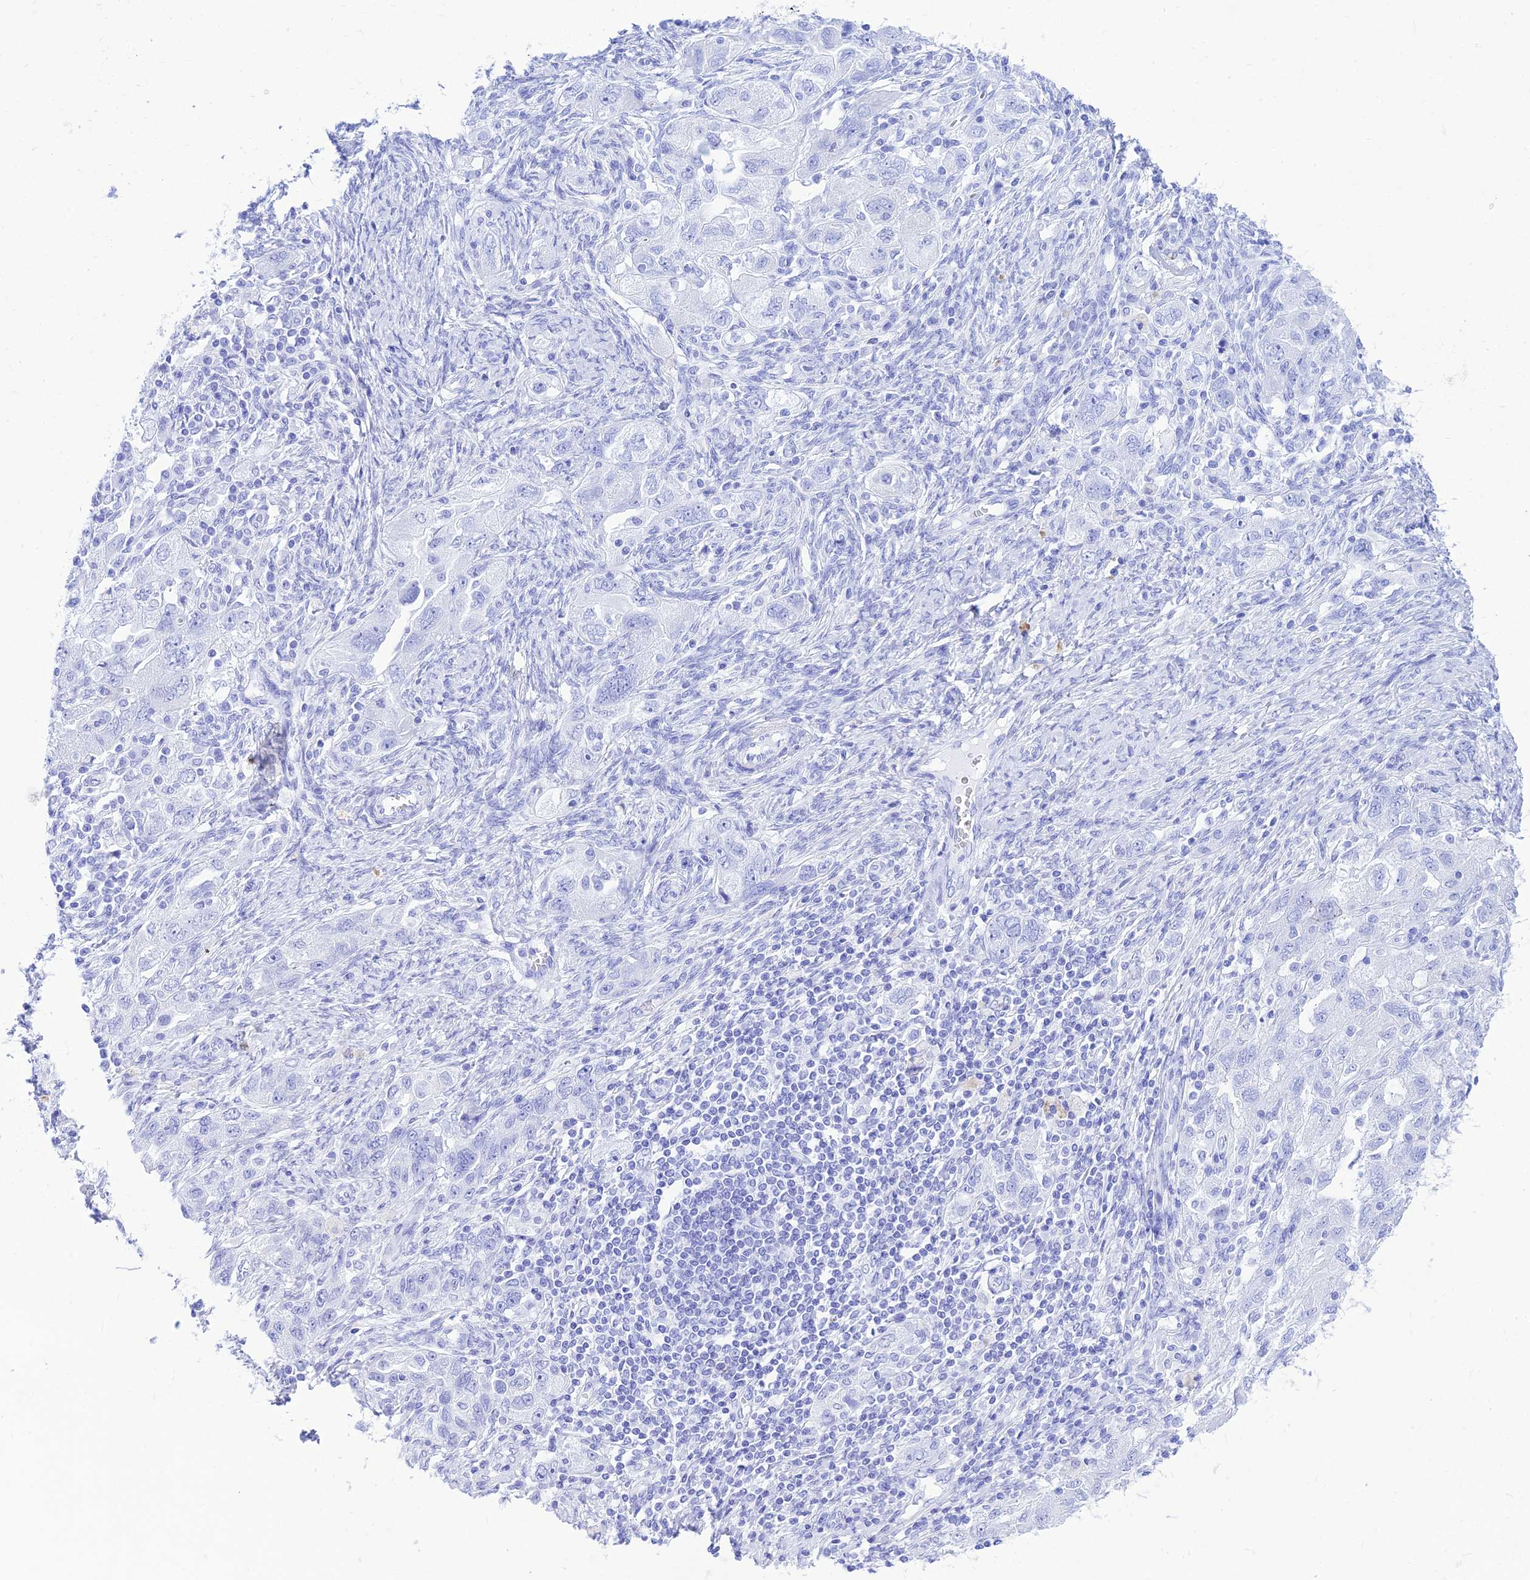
{"staining": {"intensity": "negative", "quantity": "none", "location": "none"}, "tissue": "ovarian cancer", "cell_type": "Tumor cells", "image_type": "cancer", "snomed": [{"axis": "morphology", "description": "Carcinoma, NOS"}, {"axis": "morphology", "description": "Cystadenocarcinoma, serous, NOS"}, {"axis": "topography", "description": "Ovary"}], "caption": "Serous cystadenocarcinoma (ovarian) was stained to show a protein in brown. There is no significant expression in tumor cells.", "gene": "PRNP", "patient": {"sex": "female", "age": 69}}